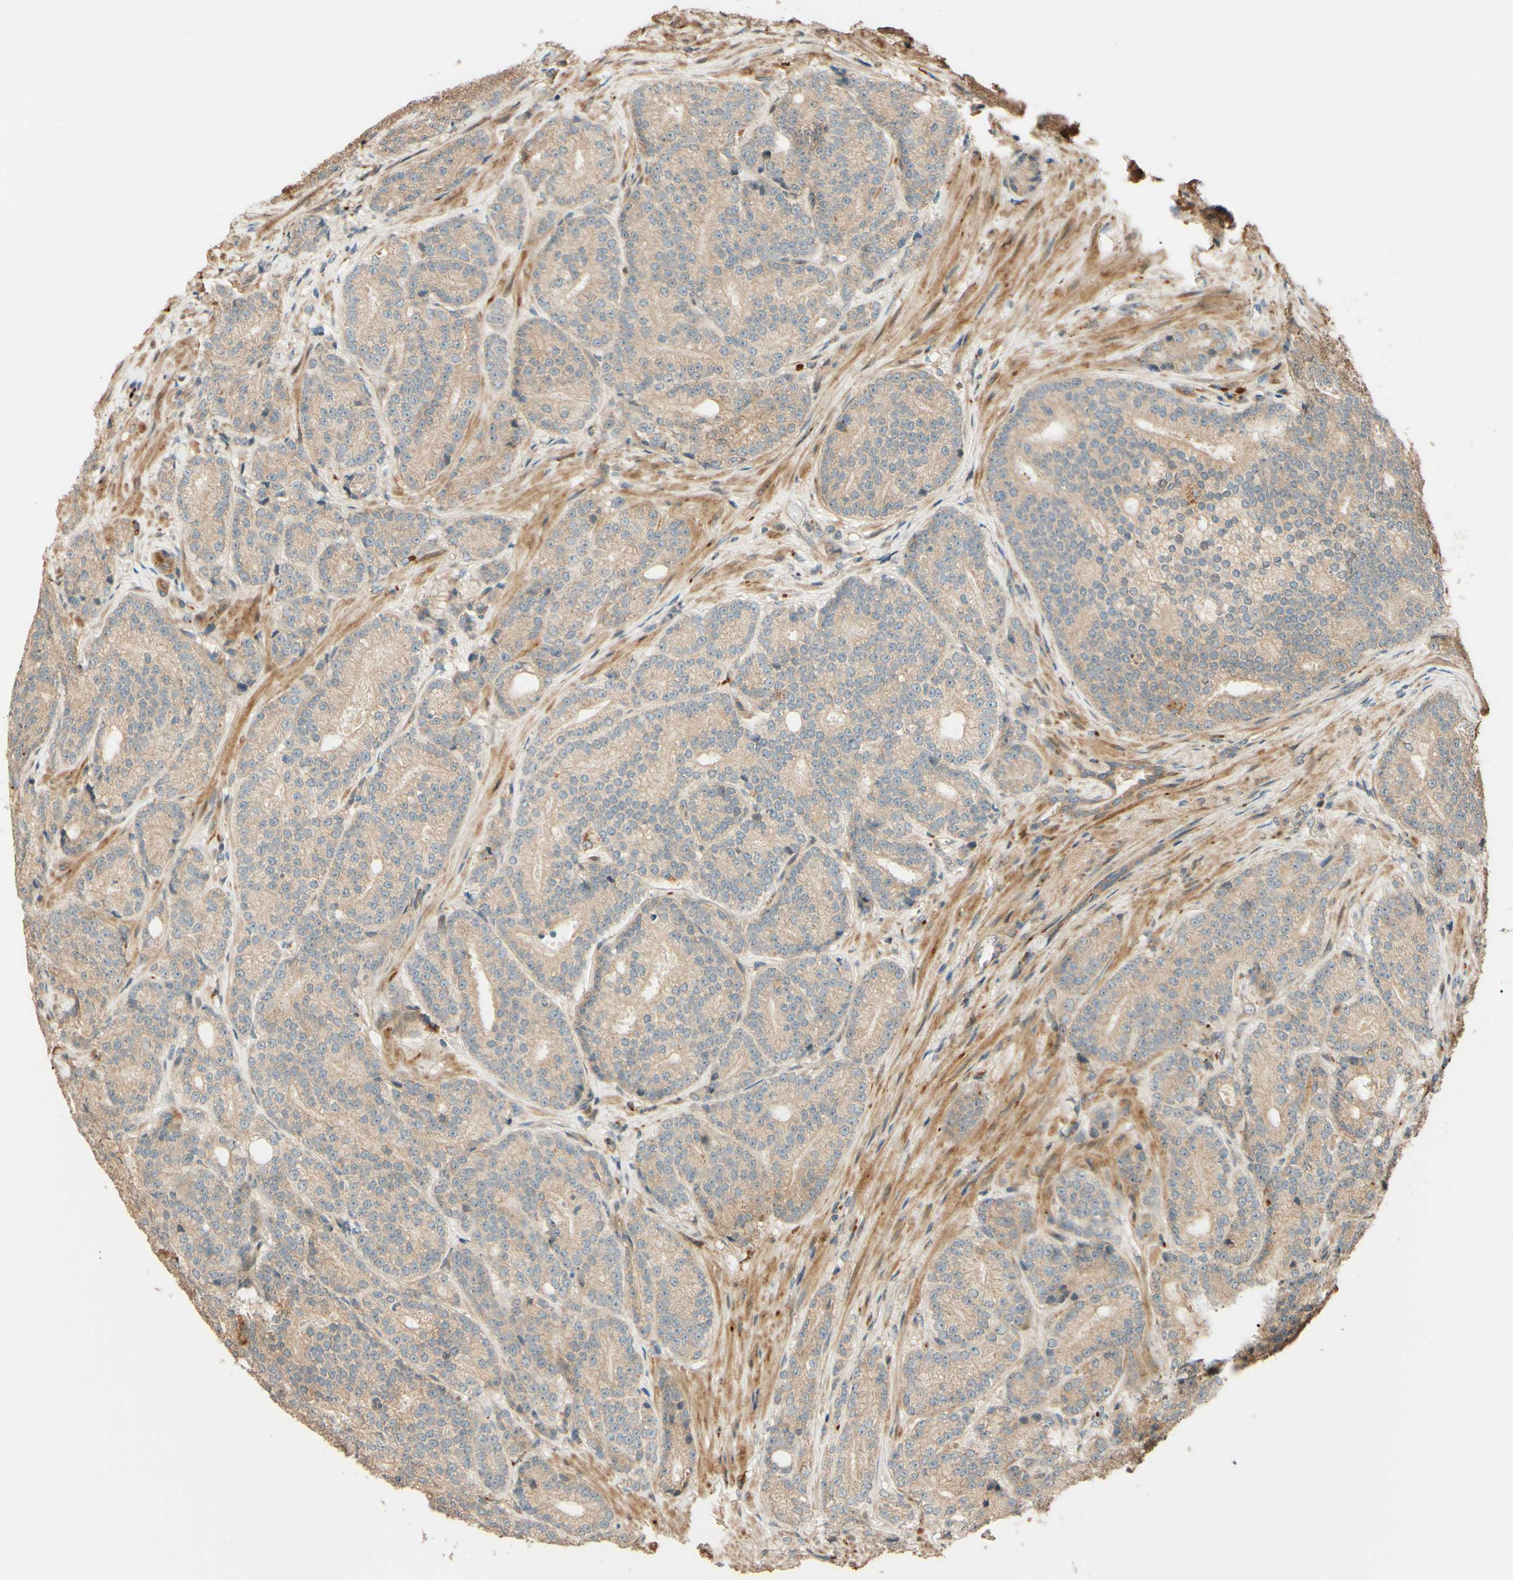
{"staining": {"intensity": "weak", "quantity": ">75%", "location": "cytoplasmic/membranous"}, "tissue": "prostate cancer", "cell_type": "Tumor cells", "image_type": "cancer", "snomed": [{"axis": "morphology", "description": "Adenocarcinoma, High grade"}, {"axis": "topography", "description": "Prostate"}], "caption": "Protein expression analysis of prostate cancer shows weak cytoplasmic/membranous staining in about >75% of tumor cells.", "gene": "RNF19A", "patient": {"sex": "male", "age": 61}}